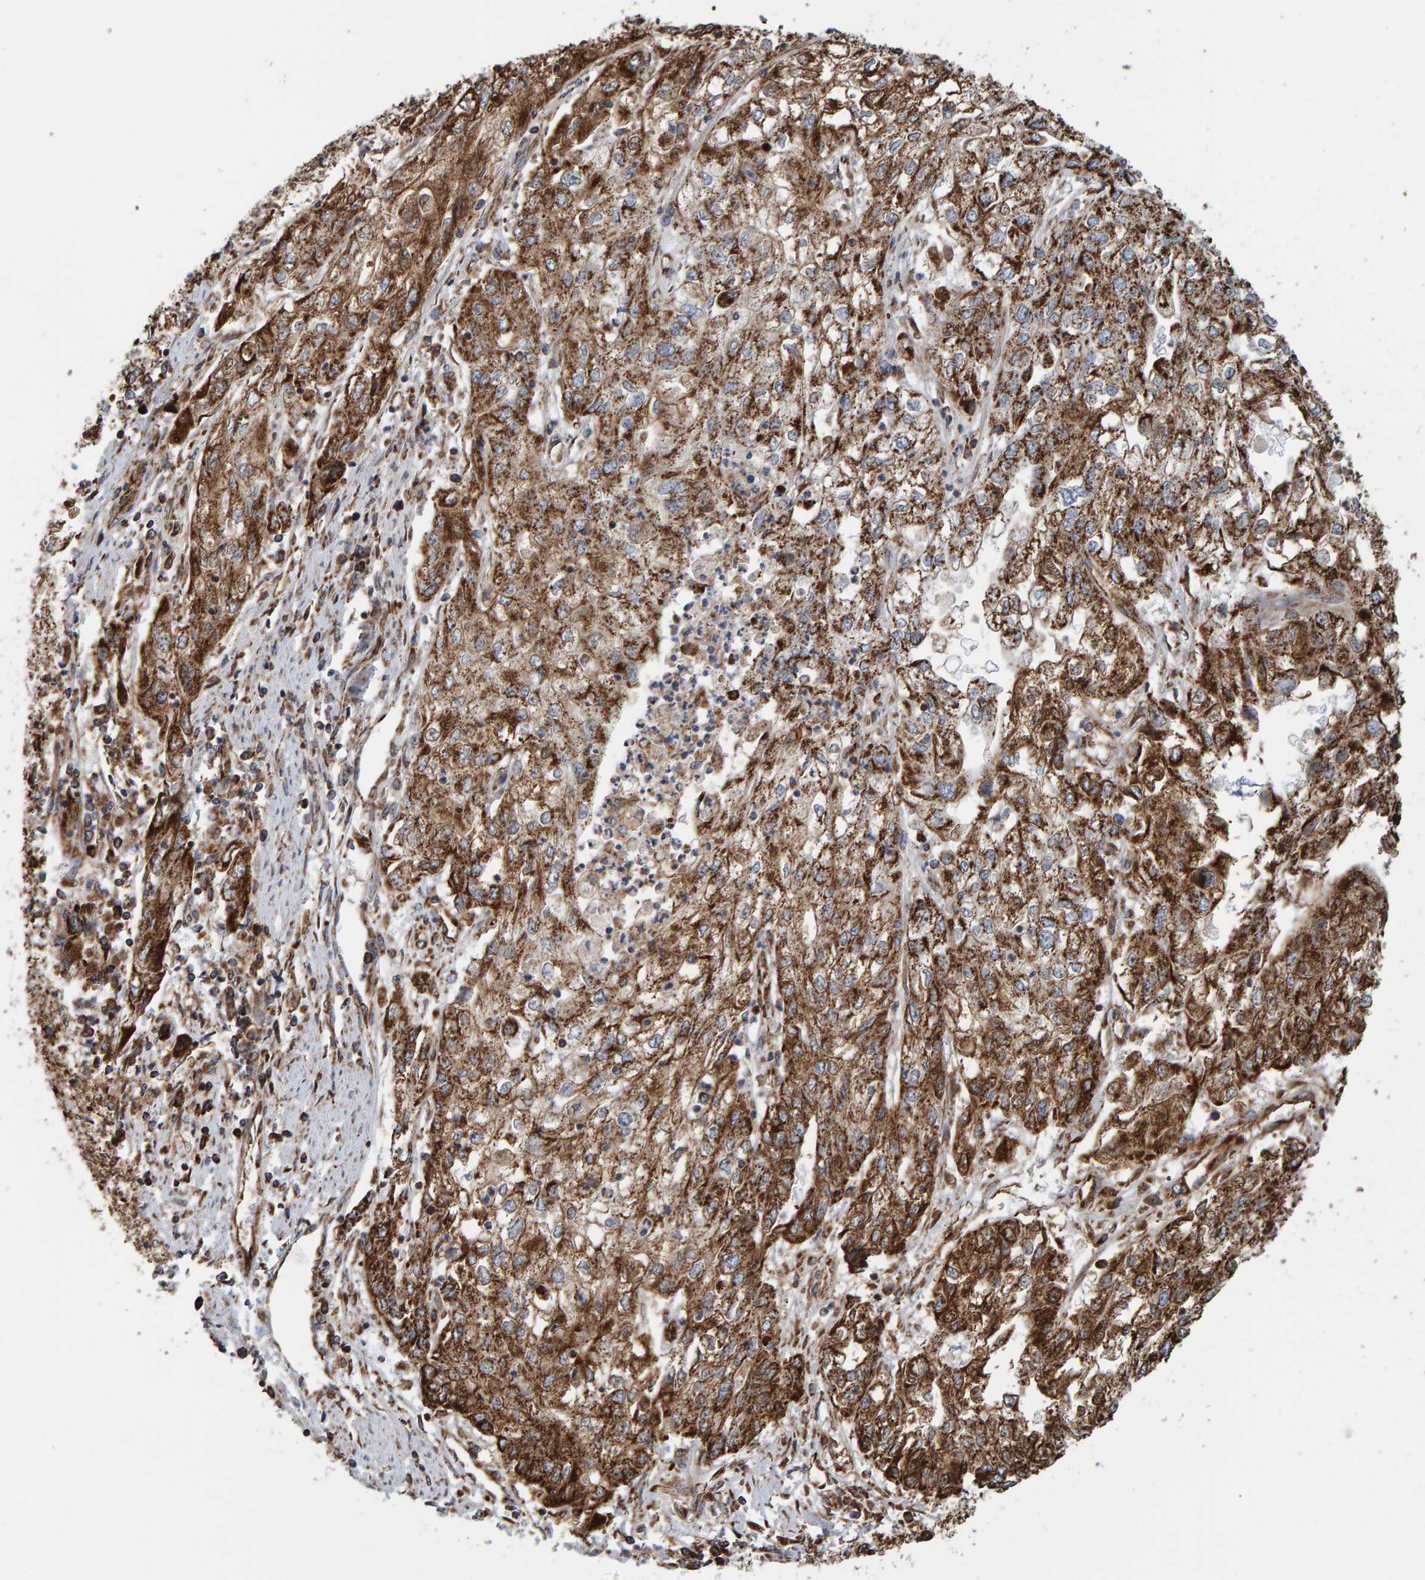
{"staining": {"intensity": "moderate", "quantity": ">75%", "location": "cytoplasmic/membranous"}, "tissue": "endometrial cancer", "cell_type": "Tumor cells", "image_type": "cancer", "snomed": [{"axis": "morphology", "description": "Adenocarcinoma, NOS"}, {"axis": "topography", "description": "Endometrium"}], "caption": "Endometrial adenocarcinoma tissue shows moderate cytoplasmic/membranous staining in about >75% of tumor cells, visualized by immunohistochemistry.", "gene": "MRPL45", "patient": {"sex": "female", "age": 49}}